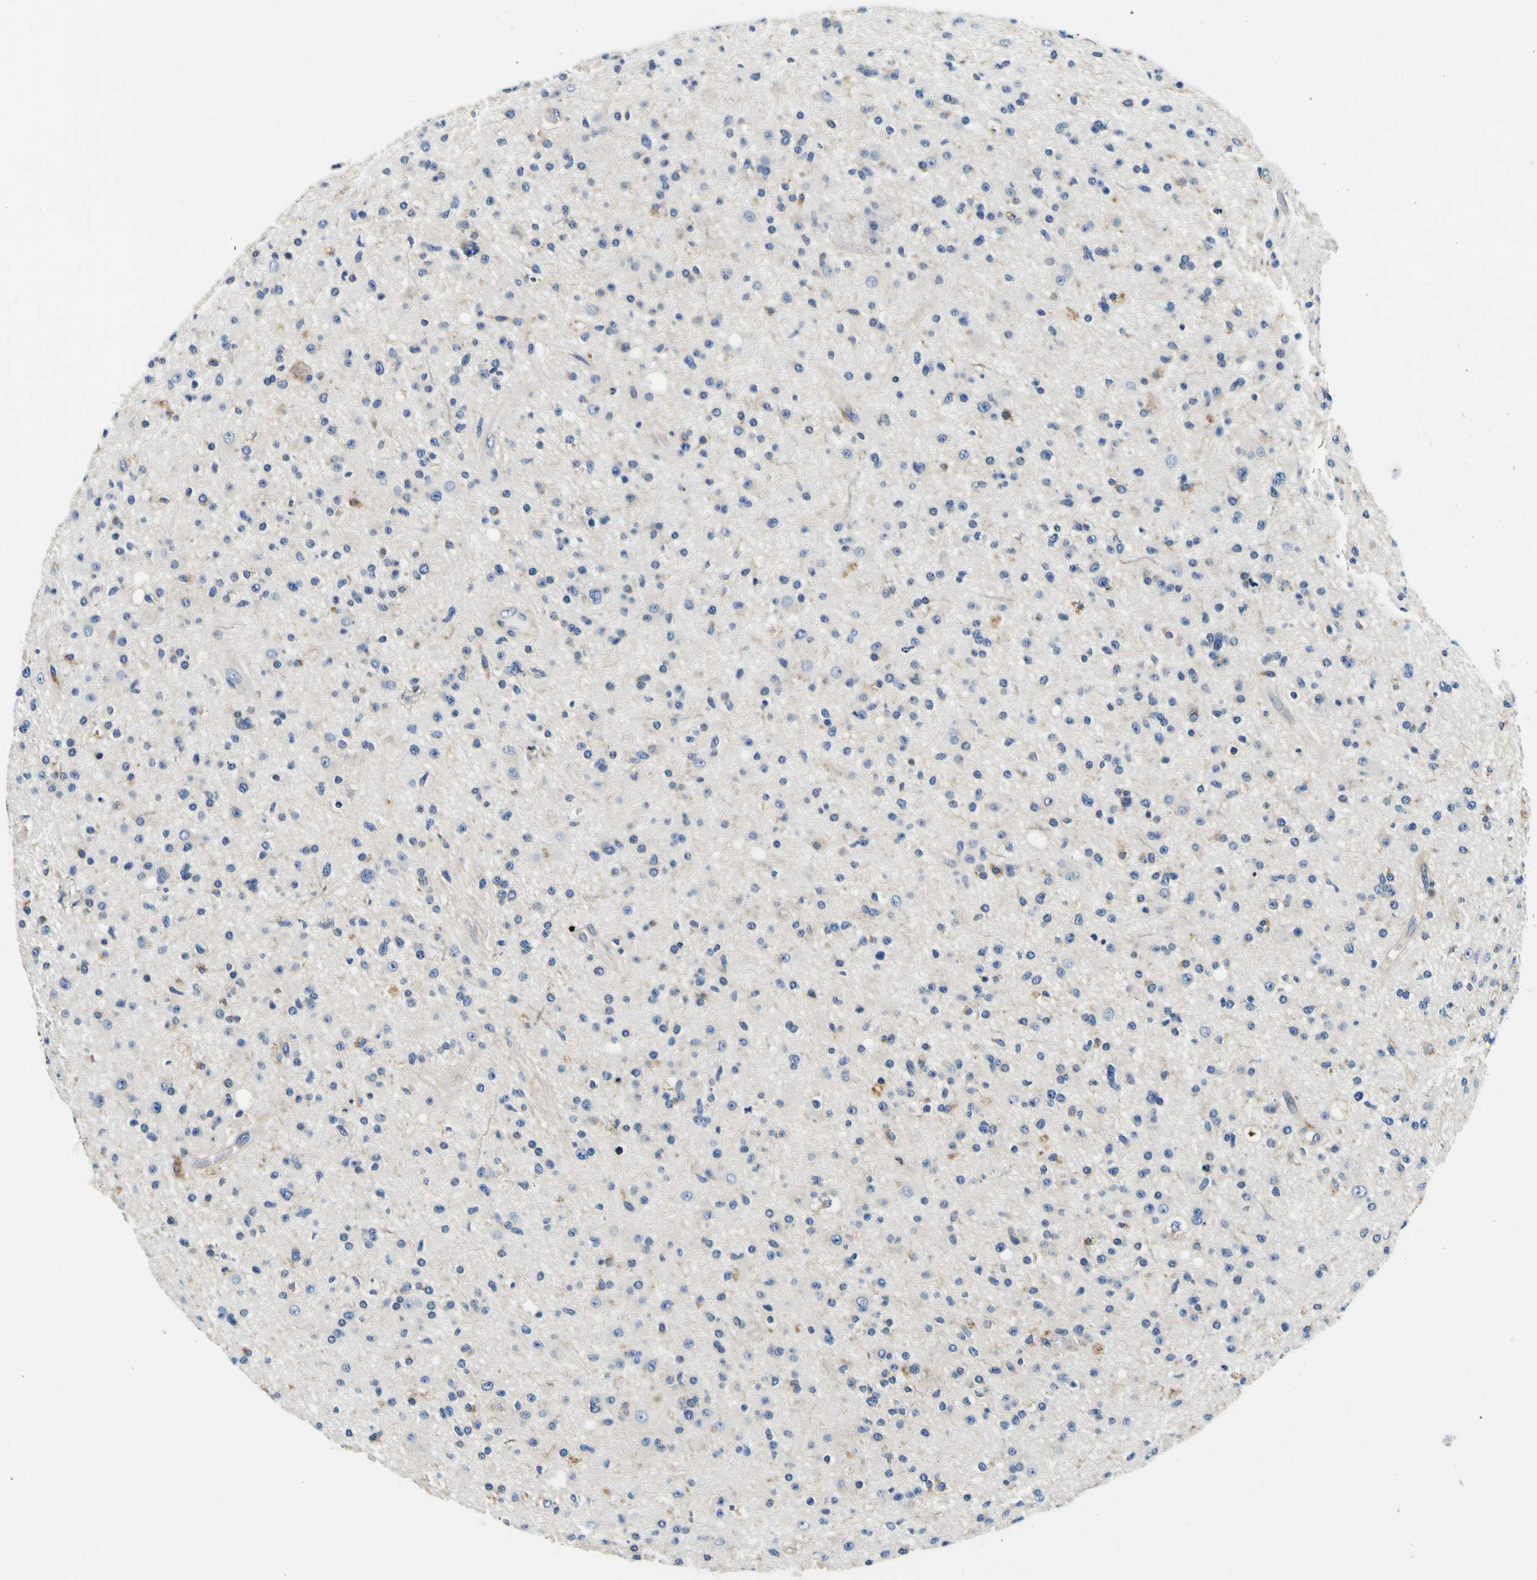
{"staining": {"intensity": "negative", "quantity": "none", "location": "none"}, "tissue": "glioma", "cell_type": "Tumor cells", "image_type": "cancer", "snomed": [{"axis": "morphology", "description": "Glioma, malignant, High grade"}, {"axis": "topography", "description": "Brain"}], "caption": "Immunohistochemistry (IHC) histopathology image of malignant glioma (high-grade) stained for a protein (brown), which demonstrates no staining in tumor cells. The staining was performed using DAB (3,3'-diaminobenzidine) to visualize the protein expression in brown, while the nuclei were stained in blue with hematoxylin (Magnification: 20x).", "gene": "CLSTN1", "patient": {"sex": "male", "age": 33}}